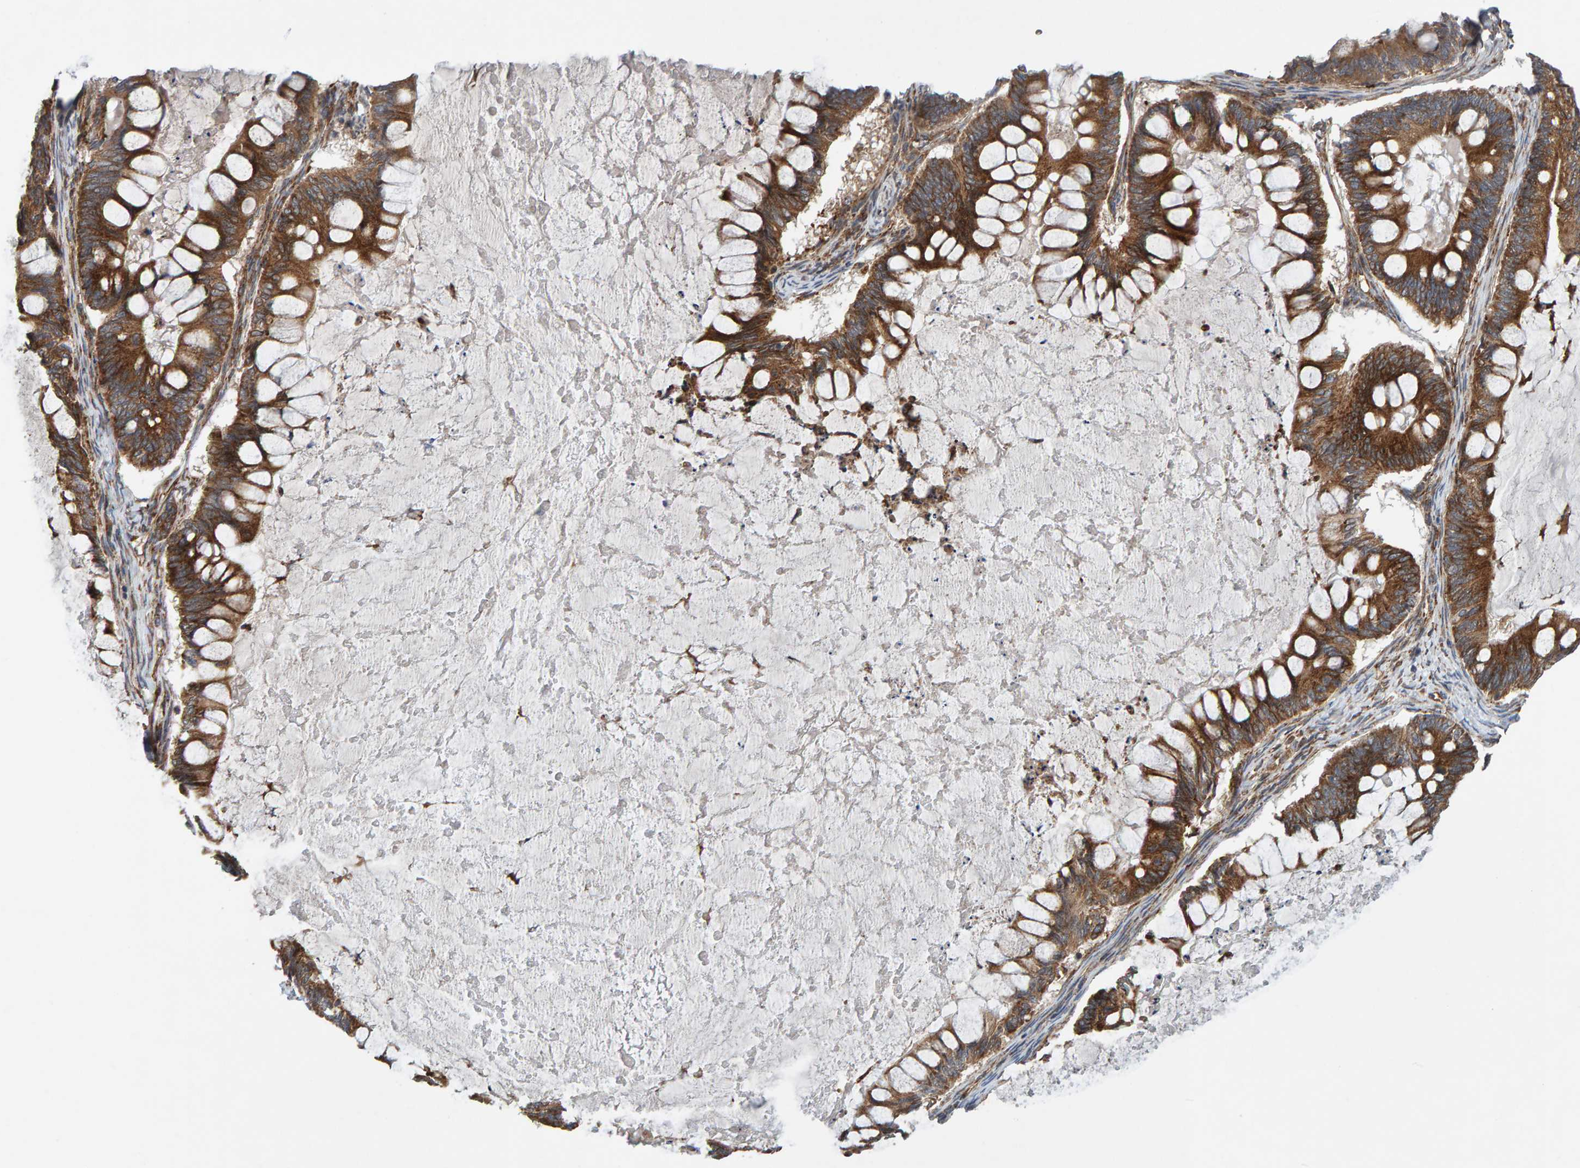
{"staining": {"intensity": "moderate", "quantity": ">75%", "location": "cytoplasmic/membranous"}, "tissue": "ovarian cancer", "cell_type": "Tumor cells", "image_type": "cancer", "snomed": [{"axis": "morphology", "description": "Cystadenocarcinoma, mucinous, NOS"}, {"axis": "topography", "description": "Ovary"}], "caption": "Immunohistochemistry (IHC) histopathology image of ovarian mucinous cystadenocarcinoma stained for a protein (brown), which shows medium levels of moderate cytoplasmic/membranous positivity in approximately >75% of tumor cells.", "gene": "KIAA0753", "patient": {"sex": "female", "age": 61}}